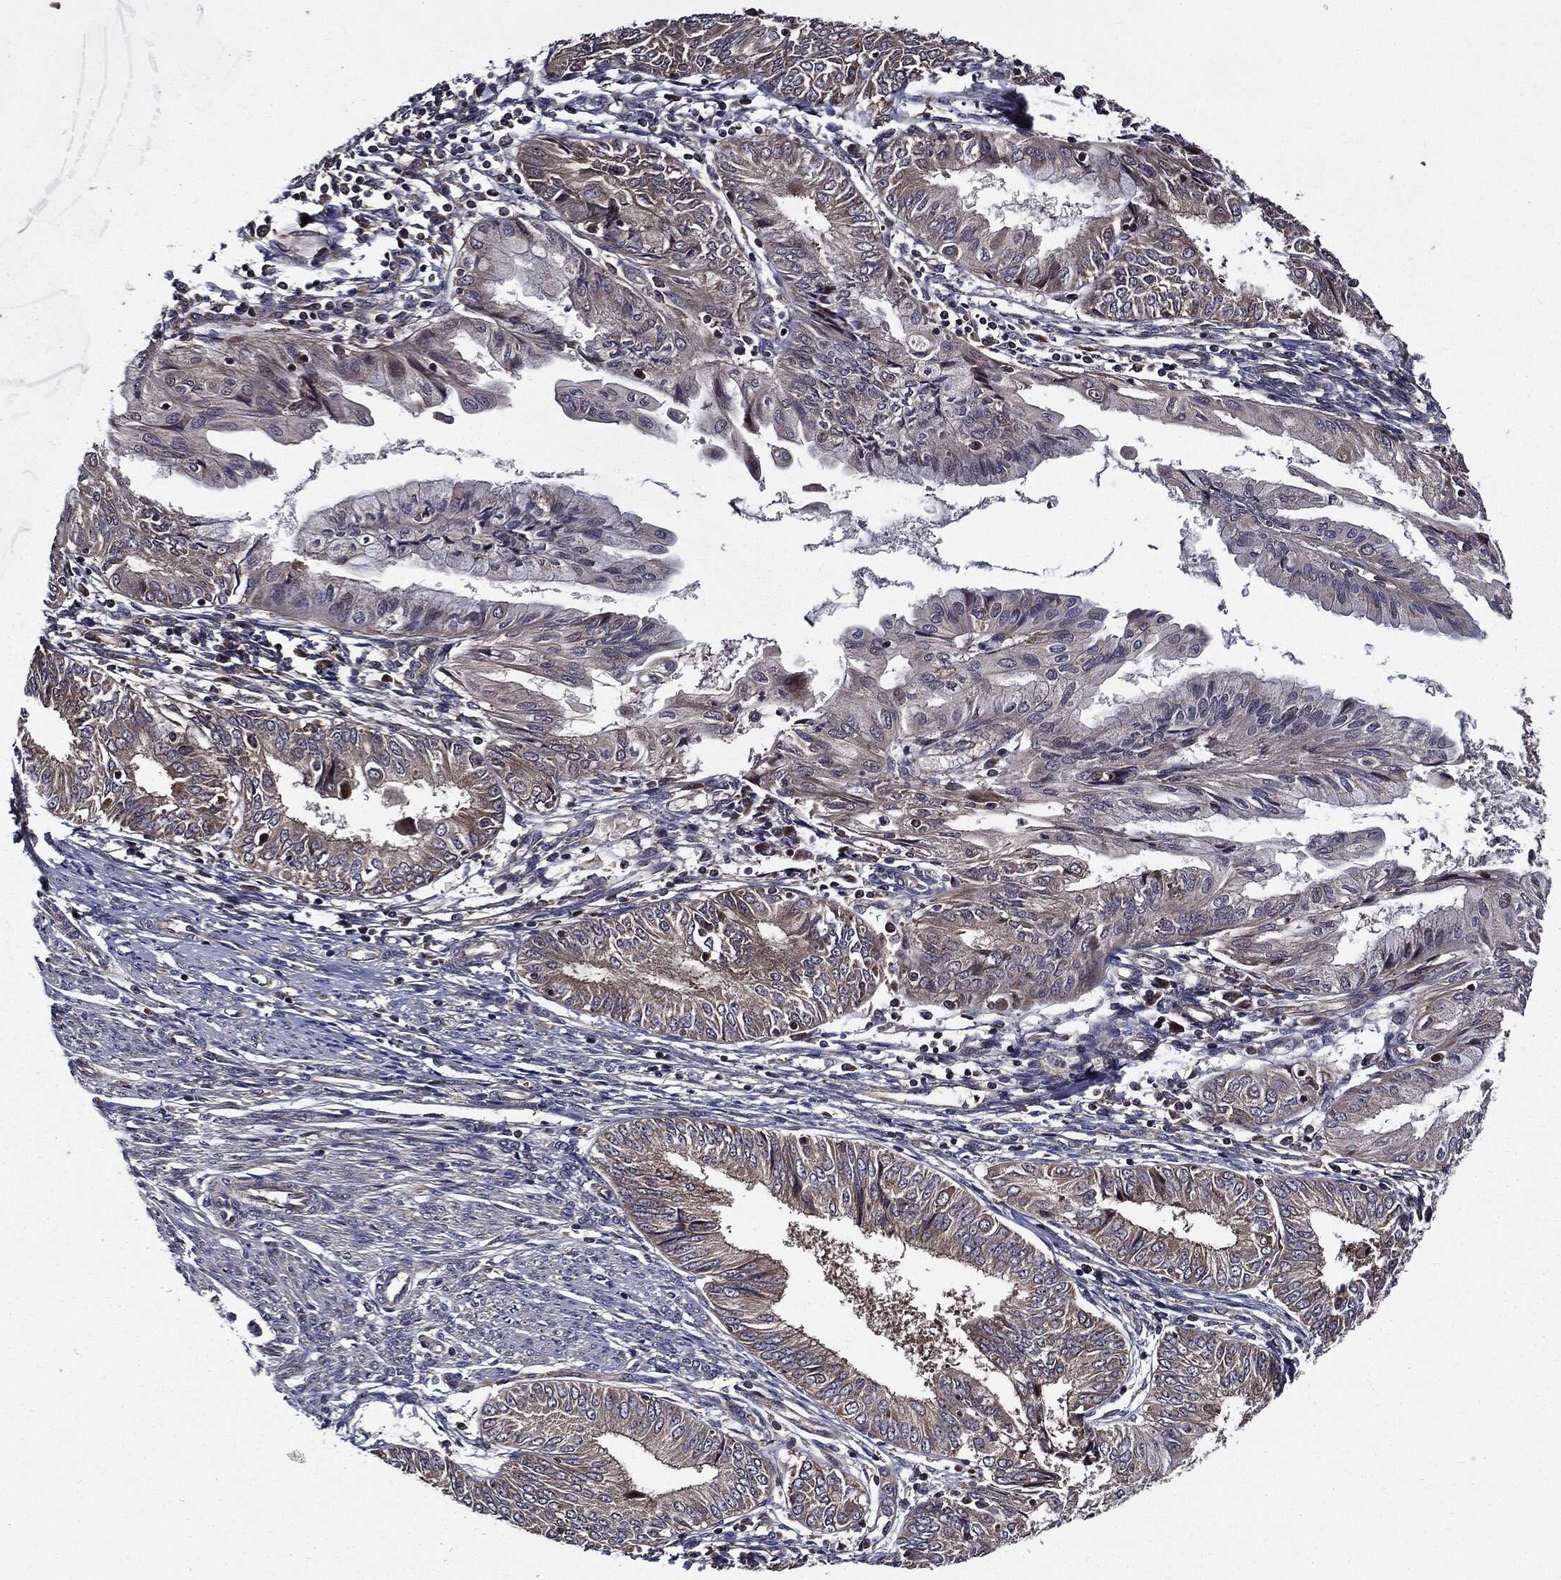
{"staining": {"intensity": "weak", "quantity": "<25%", "location": "cytoplasmic/membranous"}, "tissue": "endometrial cancer", "cell_type": "Tumor cells", "image_type": "cancer", "snomed": [{"axis": "morphology", "description": "Adenocarcinoma, NOS"}, {"axis": "topography", "description": "Endometrium"}], "caption": "Tumor cells are negative for brown protein staining in endometrial cancer (adenocarcinoma).", "gene": "HTT", "patient": {"sex": "female", "age": 68}}